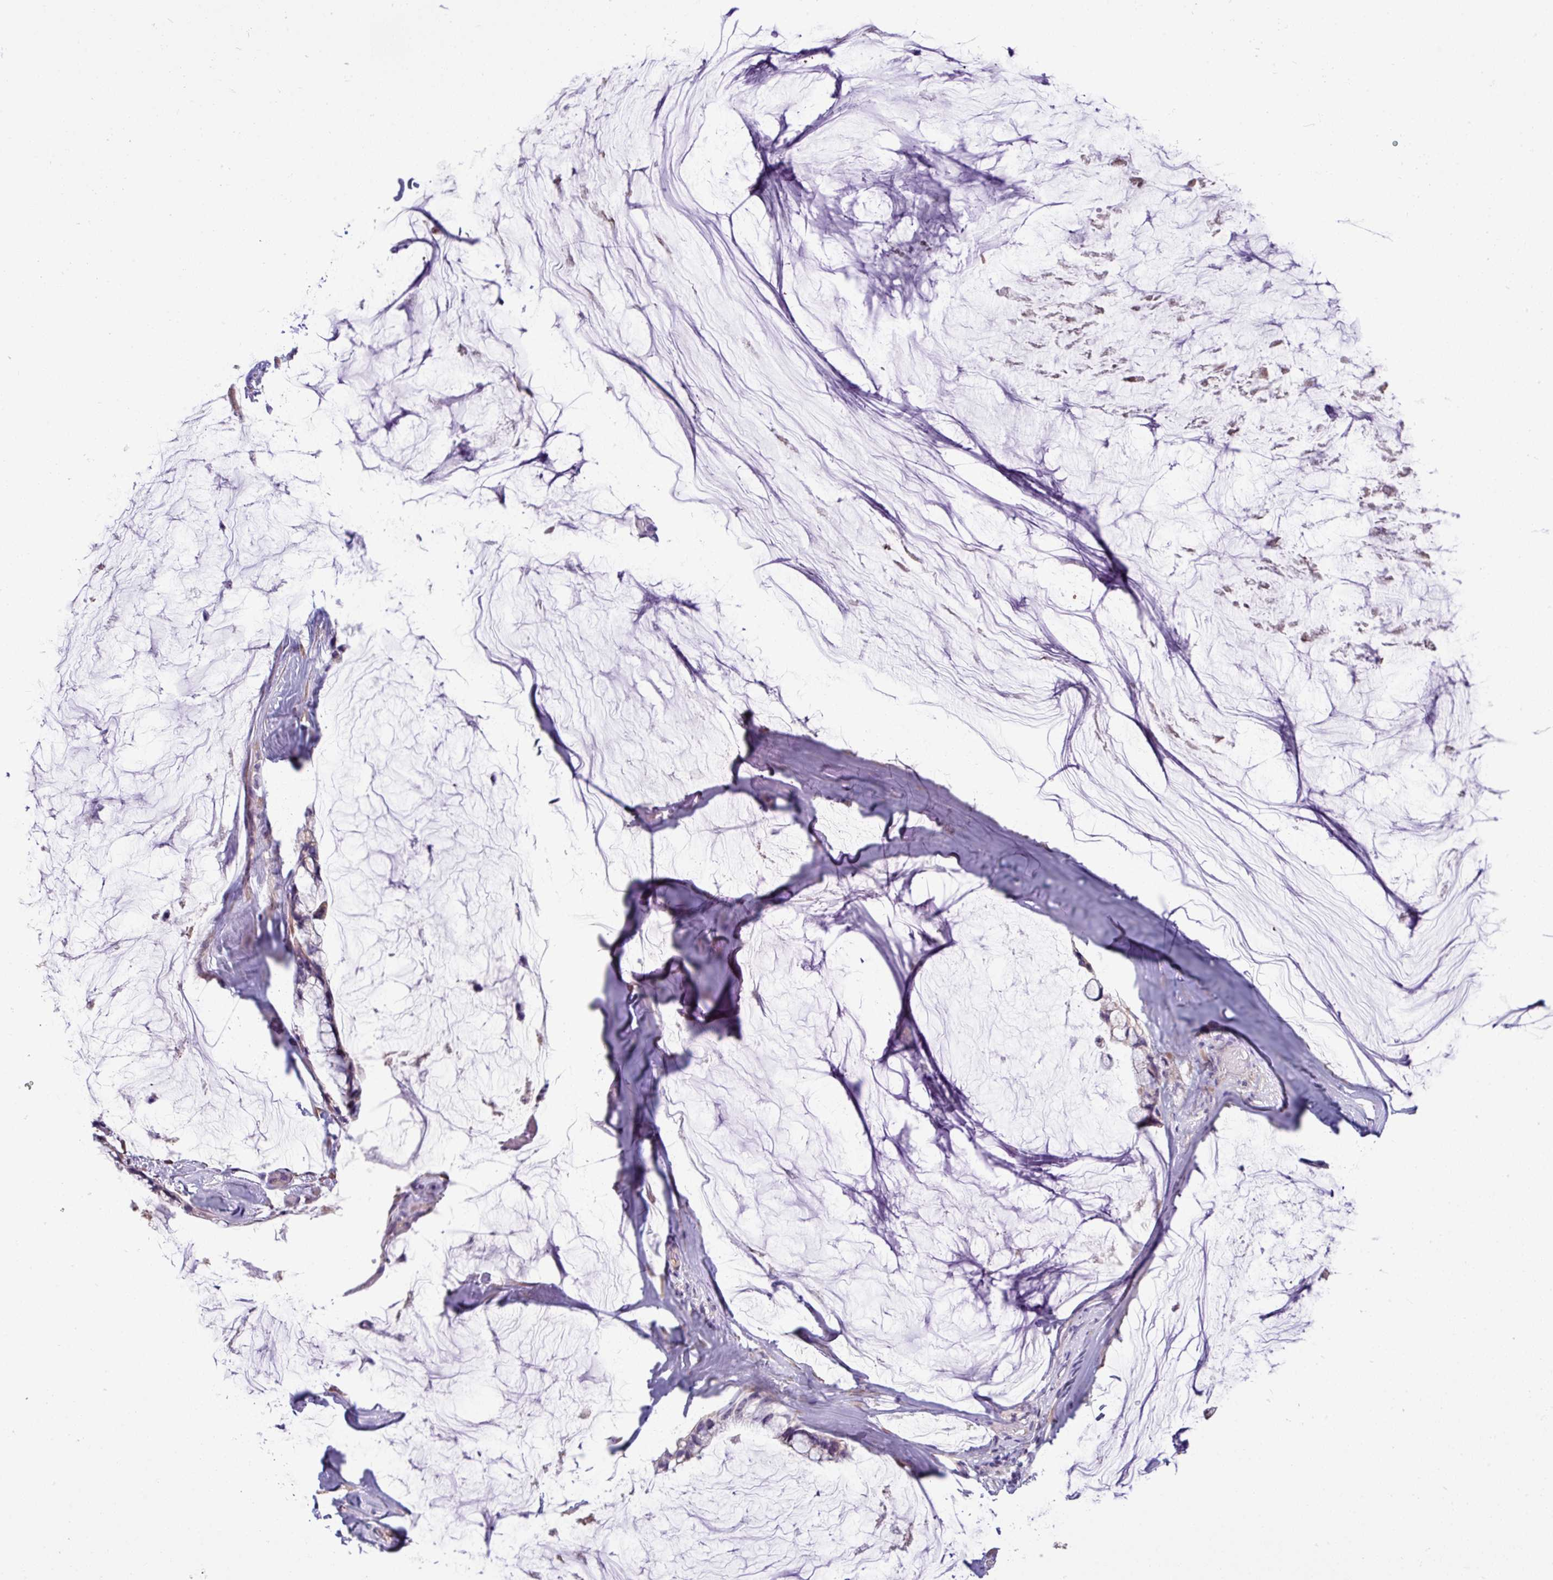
{"staining": {"intensity": "negative", "quantity": "none", "location": "none"}, "tissue": "ovarian cancer", "cell_type": "Tumor cells", "image_type": "cancer", "snomed": [{"axis": "morphology", "description": "Cystadenocarcinoma, mucinous, NOS"}, {"axis": "topography", "description": "Ovary"}], "caption": "The photomicrograph demonstrates no staining of tumor cells in mucinous cystadenocarcinoma (ovarian). Brightfield microscopy of immunohistochemistry (IHC) stained with DAB (brown) and hematoxylin (blue), captured at high magnification.", "gene": "IRGC", "patient": {"sex": "female", "age": 39}}